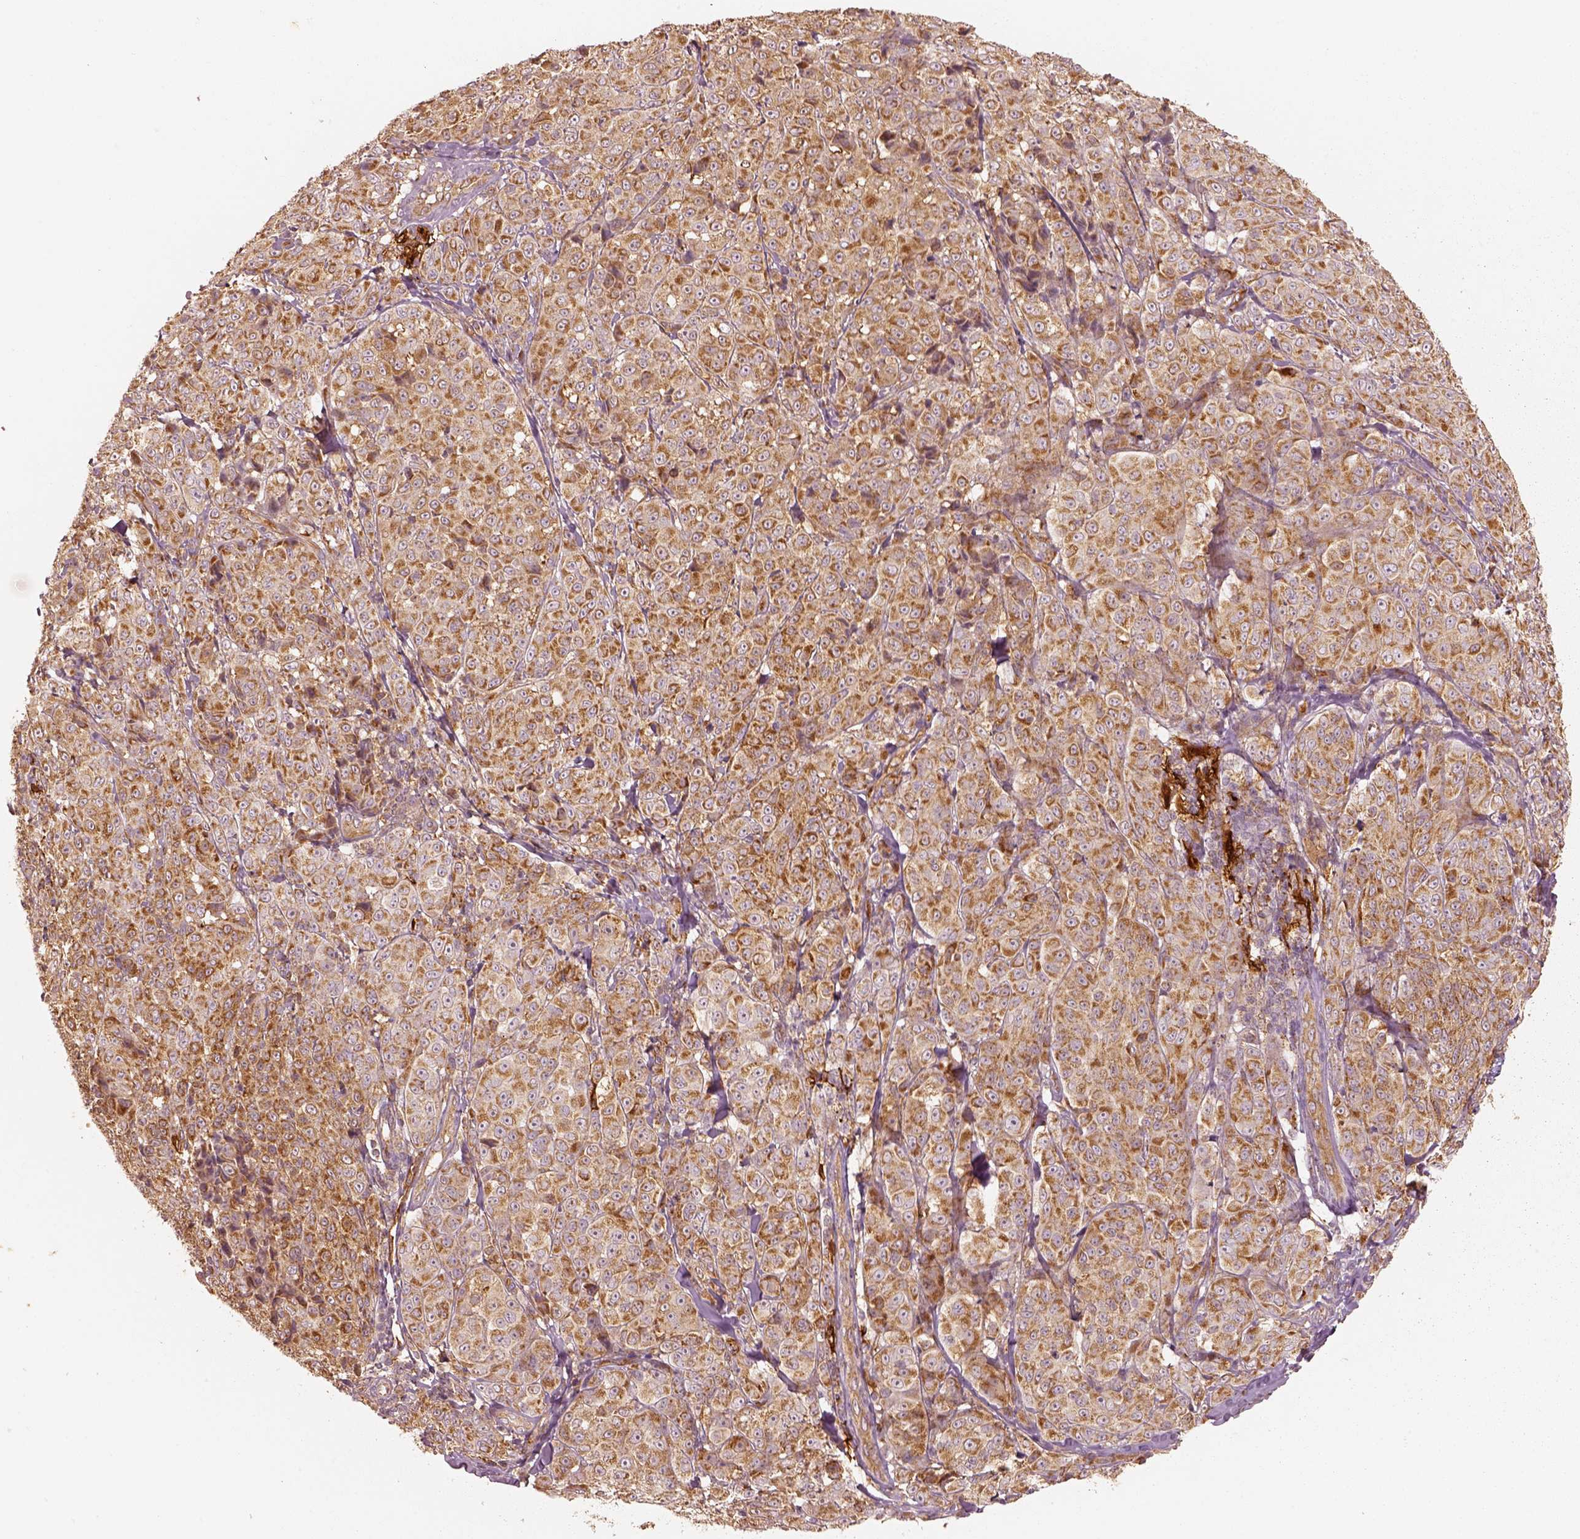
{"staining": {"intensity": "moderate", "quantity": ">75%", "location": "cytoplasmic/membranous"}, "tissue": "melanoma", "cell_type": "Tumor cells", "image_type": "cancer", "snomed": [{"axis": "morphology", "description": "Malignant melanoma, NOS"}, {"axis": "topography", "description": "Skin"}], "caption": "Immunohistochemical staining of malignant melanoma demonstrates moderate cytoplasmic/membranous protein staining in about >75% of tumor cells.", "gene": "FSCN1", "patient": {"sex": "male", "age": 89}}